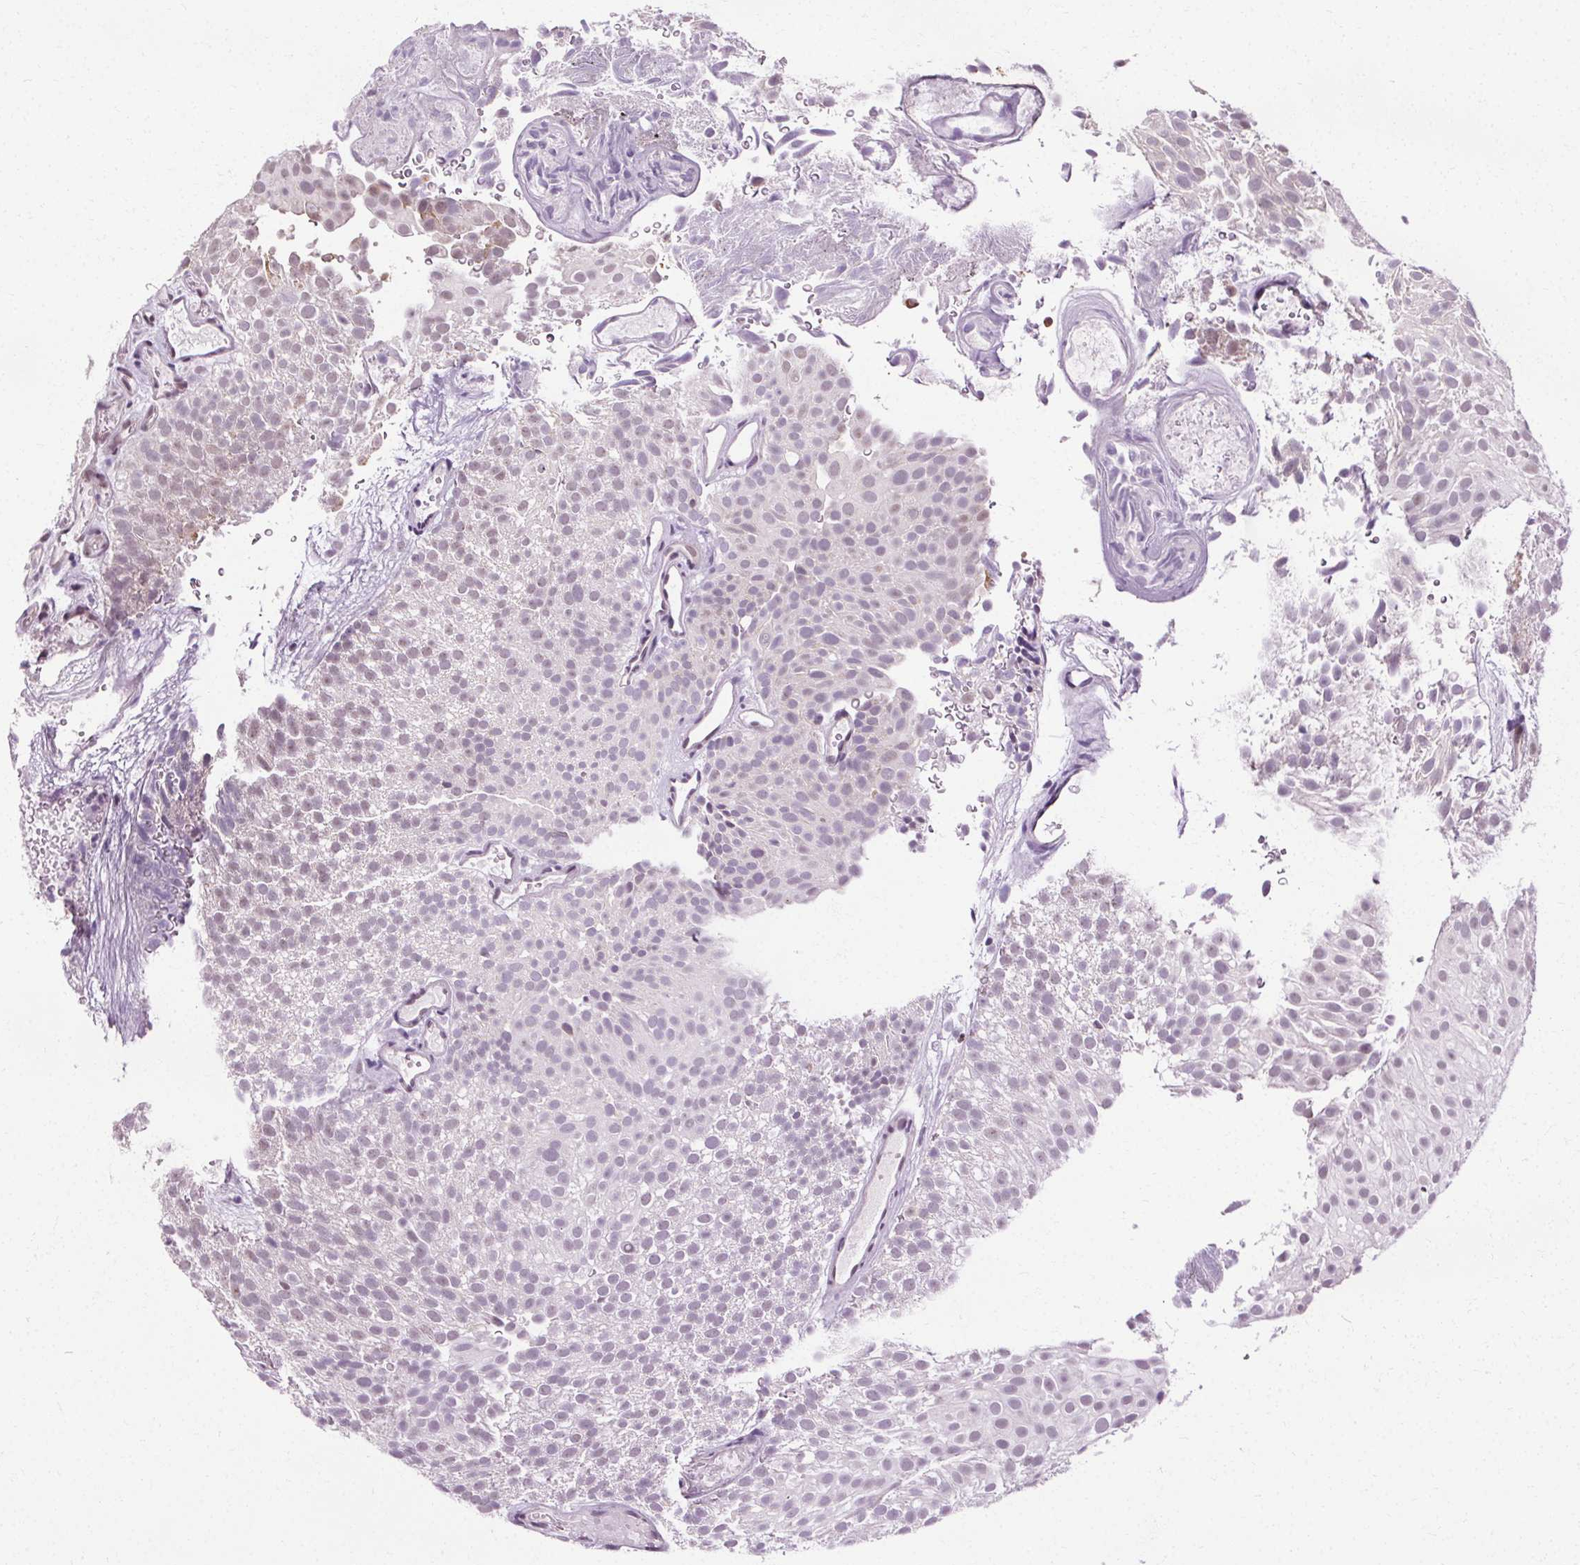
{"staining": {"intensity": "negative", "quantity": "none", "location": "none"}, "tissue": "urothelial cancer", "cell_type": "Tumor cells", "image_type": "cancer", "snomed": [{"axis": "morphology", "description": "Urothelial carcinoma, Low grade"}, {"axis": "topography", "description": "Urinary bladder"}], "caption": "An image of human urothelial carcinoma (low-grade) is negative for staining in tumor cells. (DAB immunohistochemistry with hematoxylin counter stain).", "gene": "CEBPA", "patient": {"sex": "male", "age": 78}}